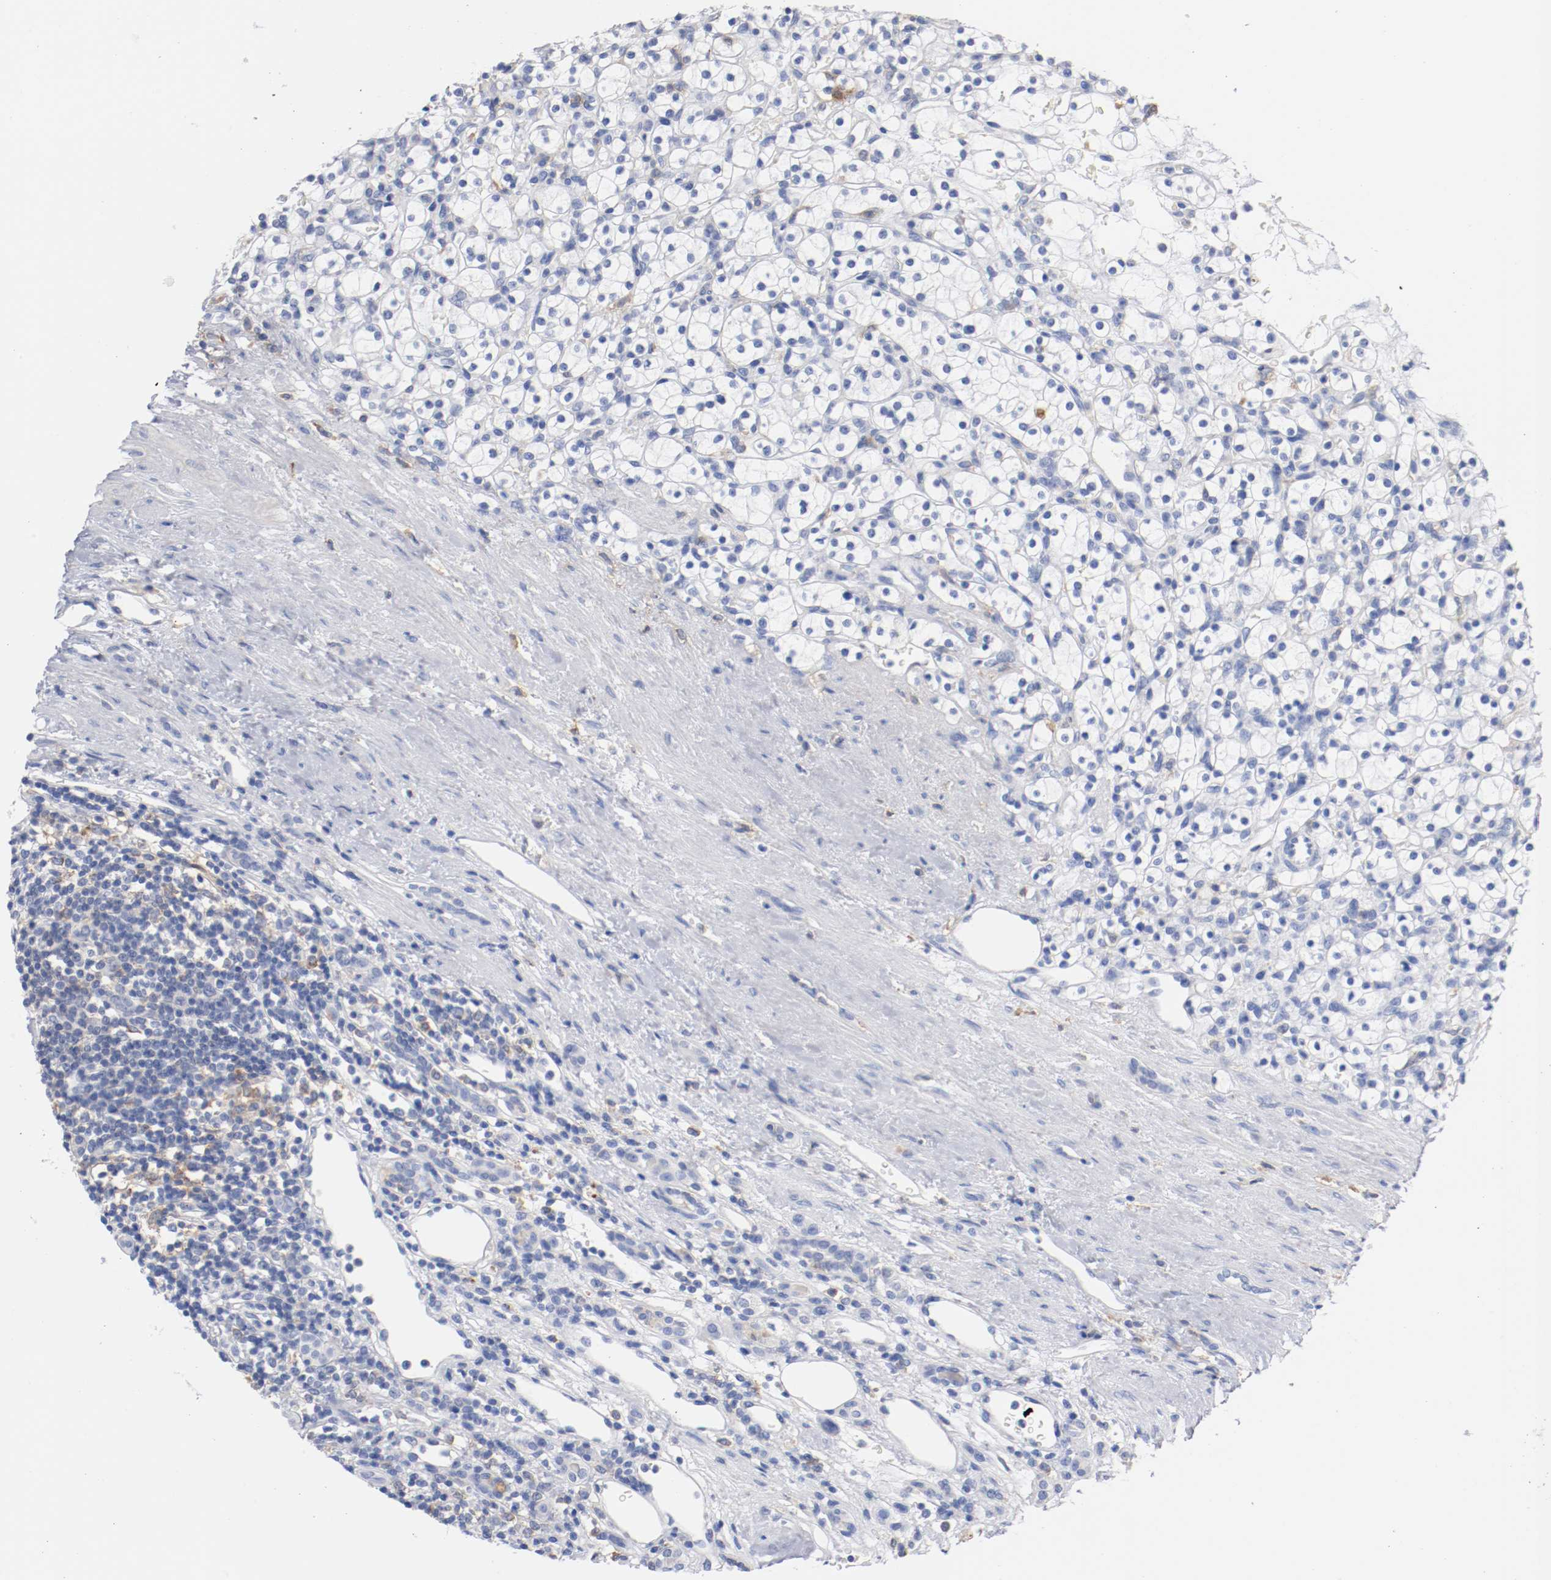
{"staining": {"intensity": "negative", "quantity": "none", "location": "none"}, "tissue": "renal cancer", "cell_type": "Tumor cells", "image_type": "cancer", "snomed": [{"axis": "morphology", "description": "Normal tissue, NOS"}, {"axis": "morphology", "description": "Adenocarcinoma, NOS"}, {"axis": "topography", "description": "Kidney"}], "caption": "The immunohistochemistry (IHC) micrograph has no significant positivity in tumor cells of renal cancer (adenocarcinoma) tissue.", "gene": "FGFBP1", "patient": {"sex": "female", "age": 55}}